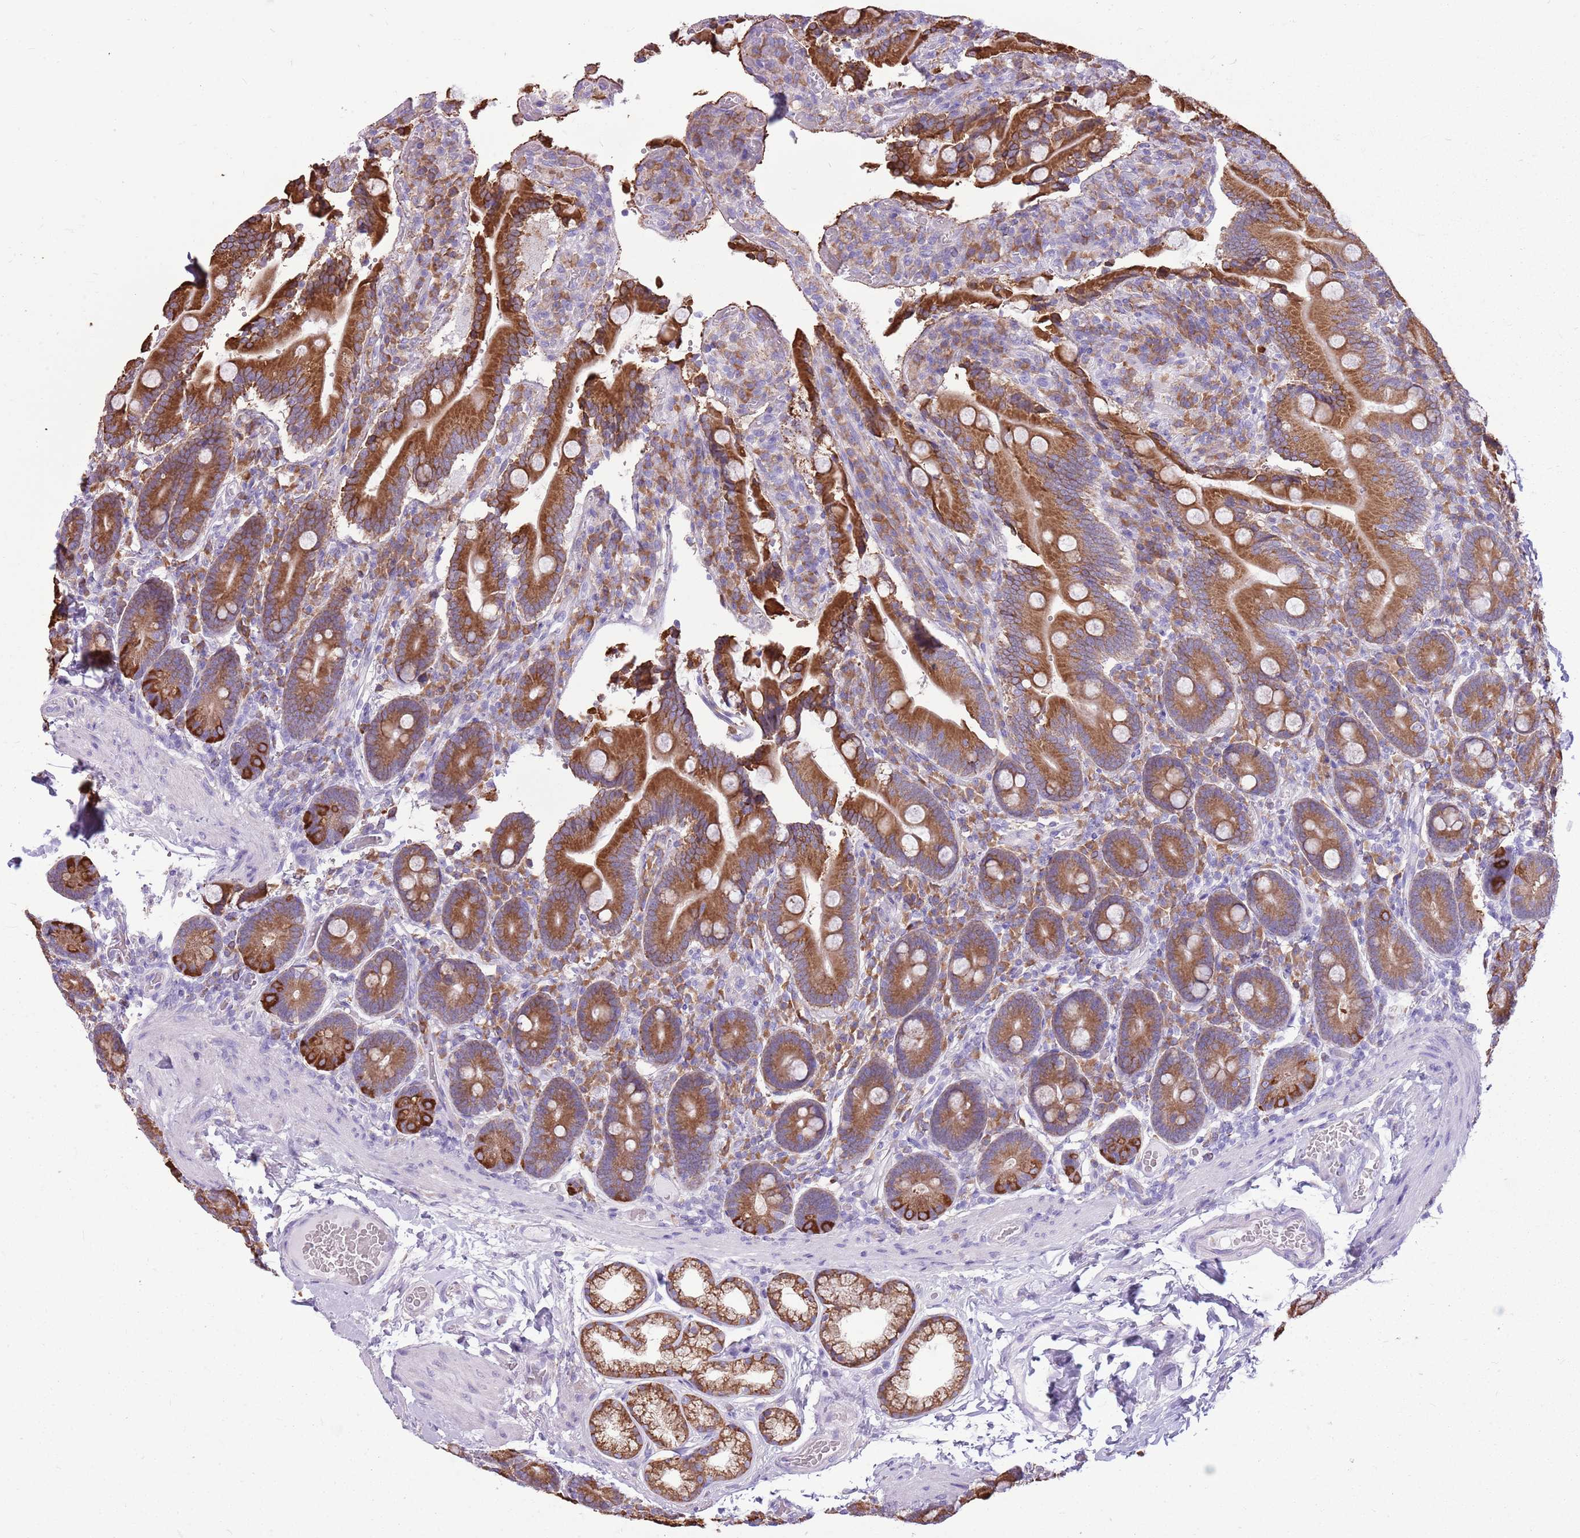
{"staining": {"intensity": "strong", "quantity": ">75%", "location": "cytoplasmic/membranous"}, "tissue": "duodenum", "cell_type": "Glandular cells", "image_type": "normal", "snomed": [{"axis": "morphology", "description": "Normal tissue, NOS"}, {"axis": "topography", "description": "Duodenum"}], "caption": "High-magnification brightfield microscopy of normal duodenum stained with DAB (brown) and counterstained with hematoxylin (blue). glandular cells exhibit strong cytoplasmic/membranous positivity is seen in approximately>75% of cells.", "gene": "KCTD19", "patient": {"sex": "female", "age": 62}}